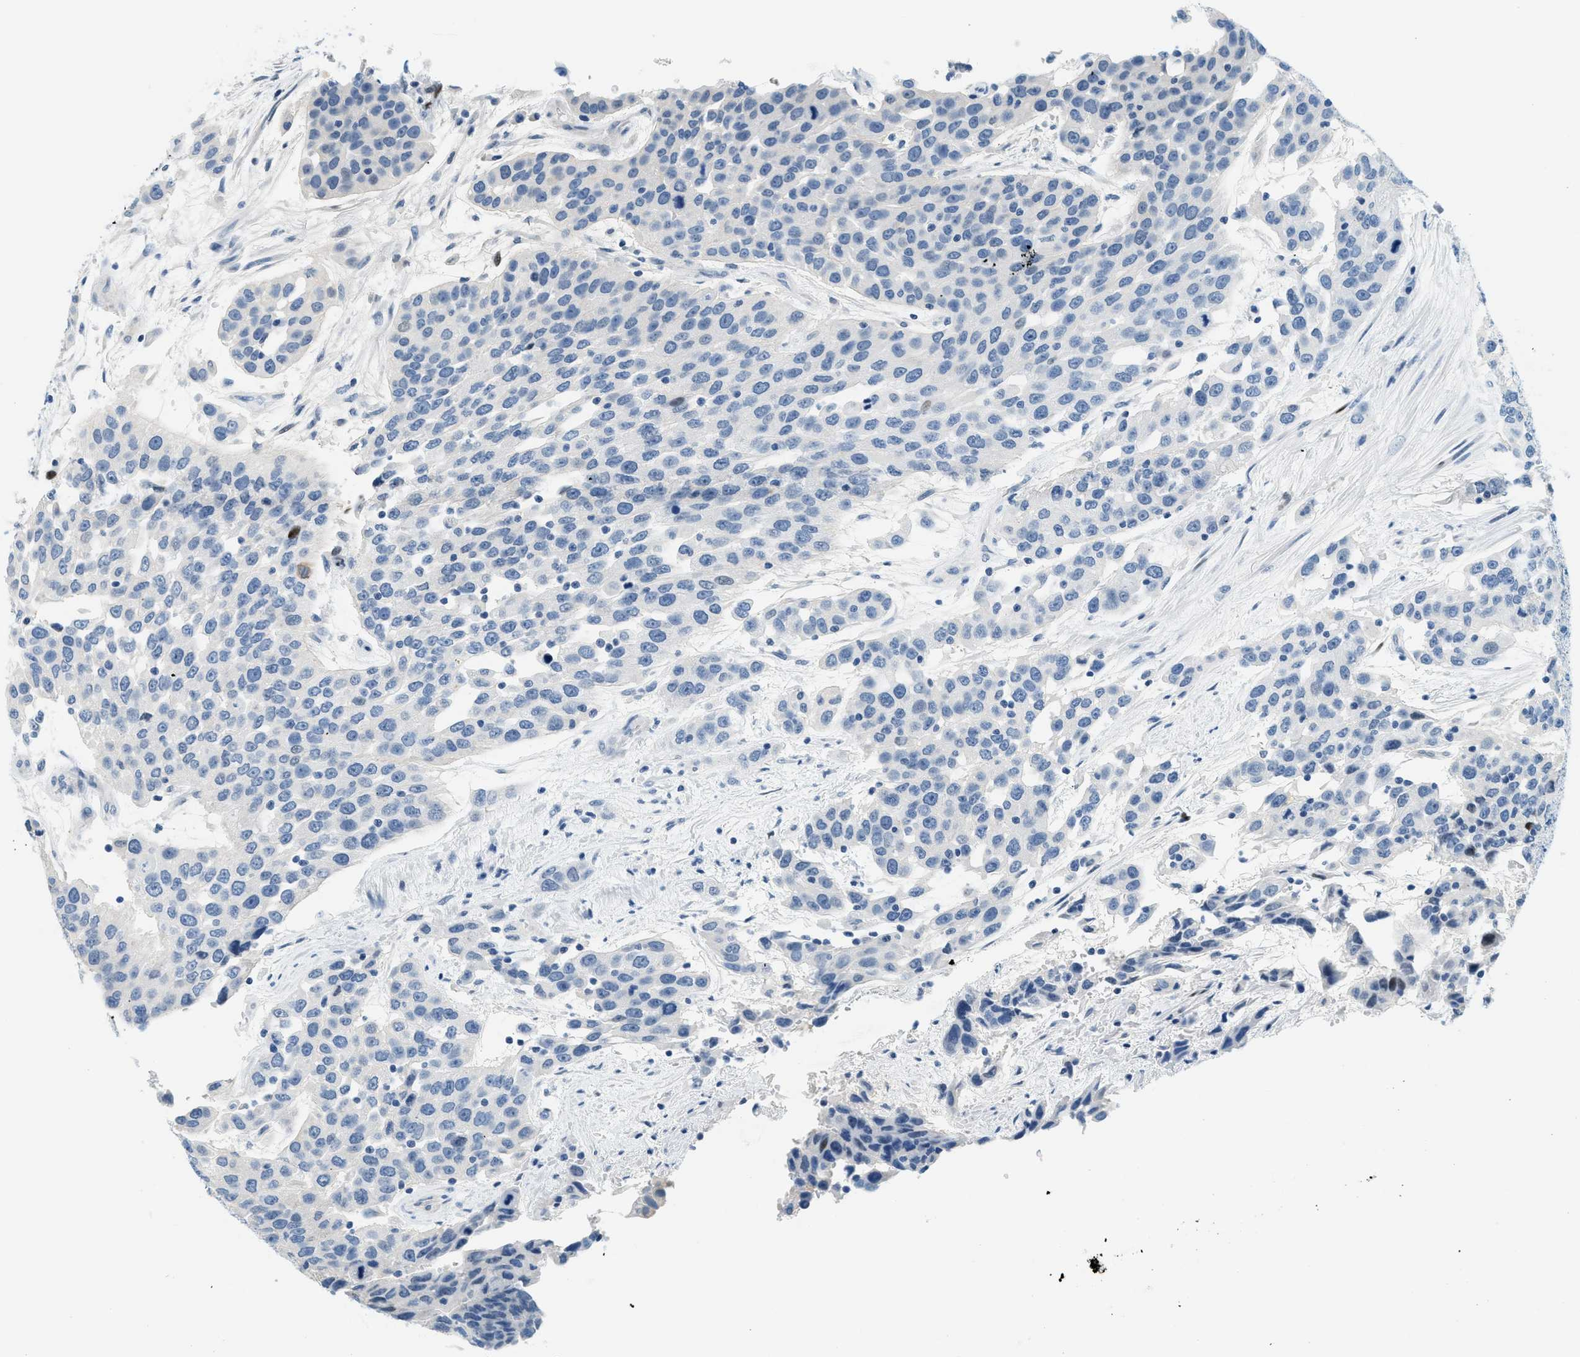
{"staining": {"intensity": "negative", "quantity": "none", "location": "none"}, "tissue": "urothelial cancer", "cell_type": "Tumor cells", "image_type": "cancer", "snomed": [{"axis": "morphology", "description": "Urothelial carcinoma, High grade"}, {"axis": "topography", "description": "Urinary bladder"}], "caption": "Histopathology image shows no protein staining in tumor cells of urothelial cancer tissue.", "gene": "CYP4X1", "patient": {"sex": "female", "age": 80}}